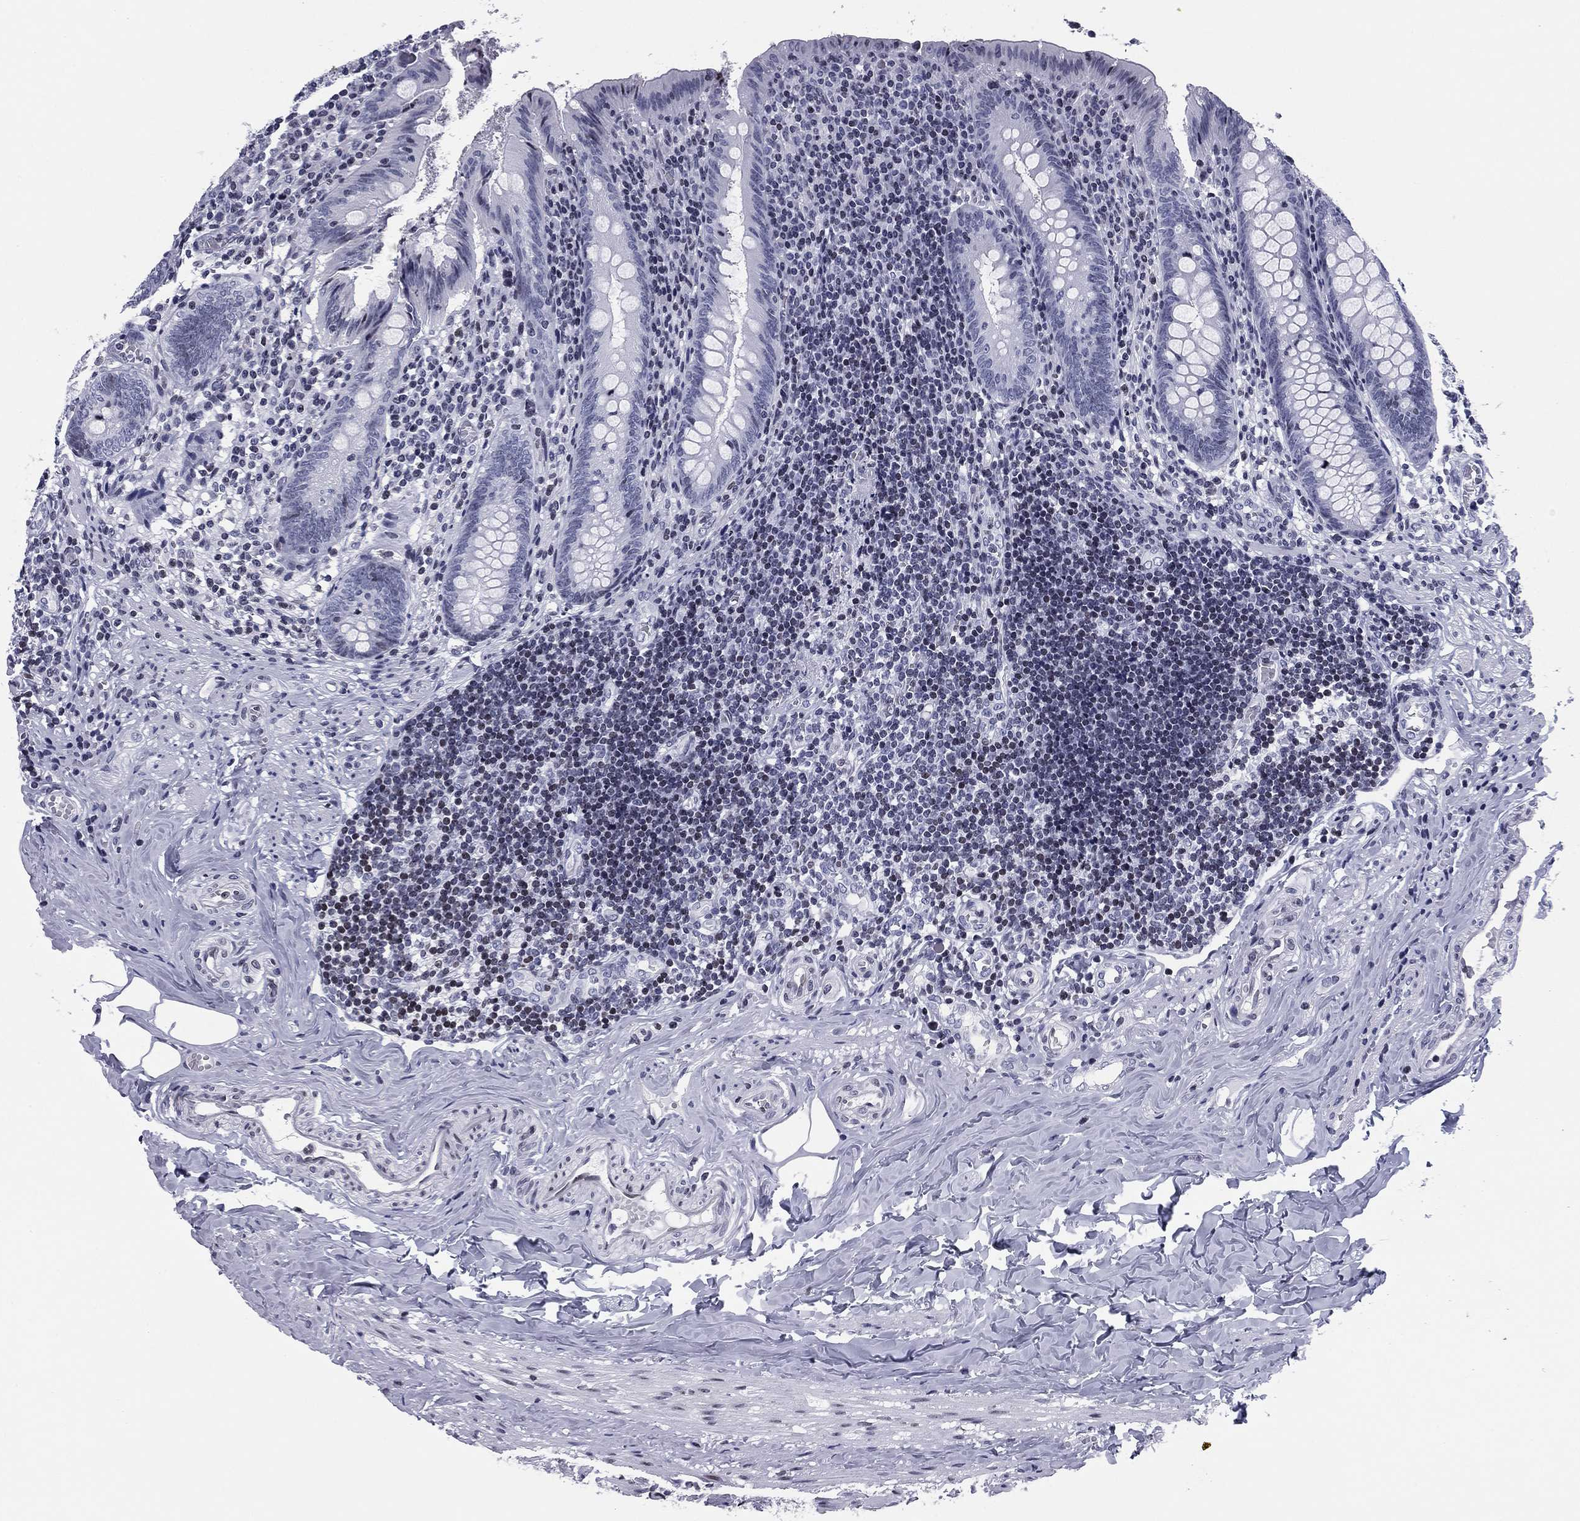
{"staining": {"intensity": "negative", "quantity": "none", "location": "none"}, "tissue": "appendix", "cell_type": "Glandular cells", "image_type": "normal", "snomed": [{"axis": "morphology", "description": "Normal tissue, NOS"}, {"axis": "topography", "description": "Appendix"}], "caption": "The image exhibits no significant positivity in glandular cells of appendix. (DAB (3,3'-diaminobenzidine) immunohistochemistry, high magnification).", "gene": "CCDC144A", "patient": {"sex": "female", "age": 23}}